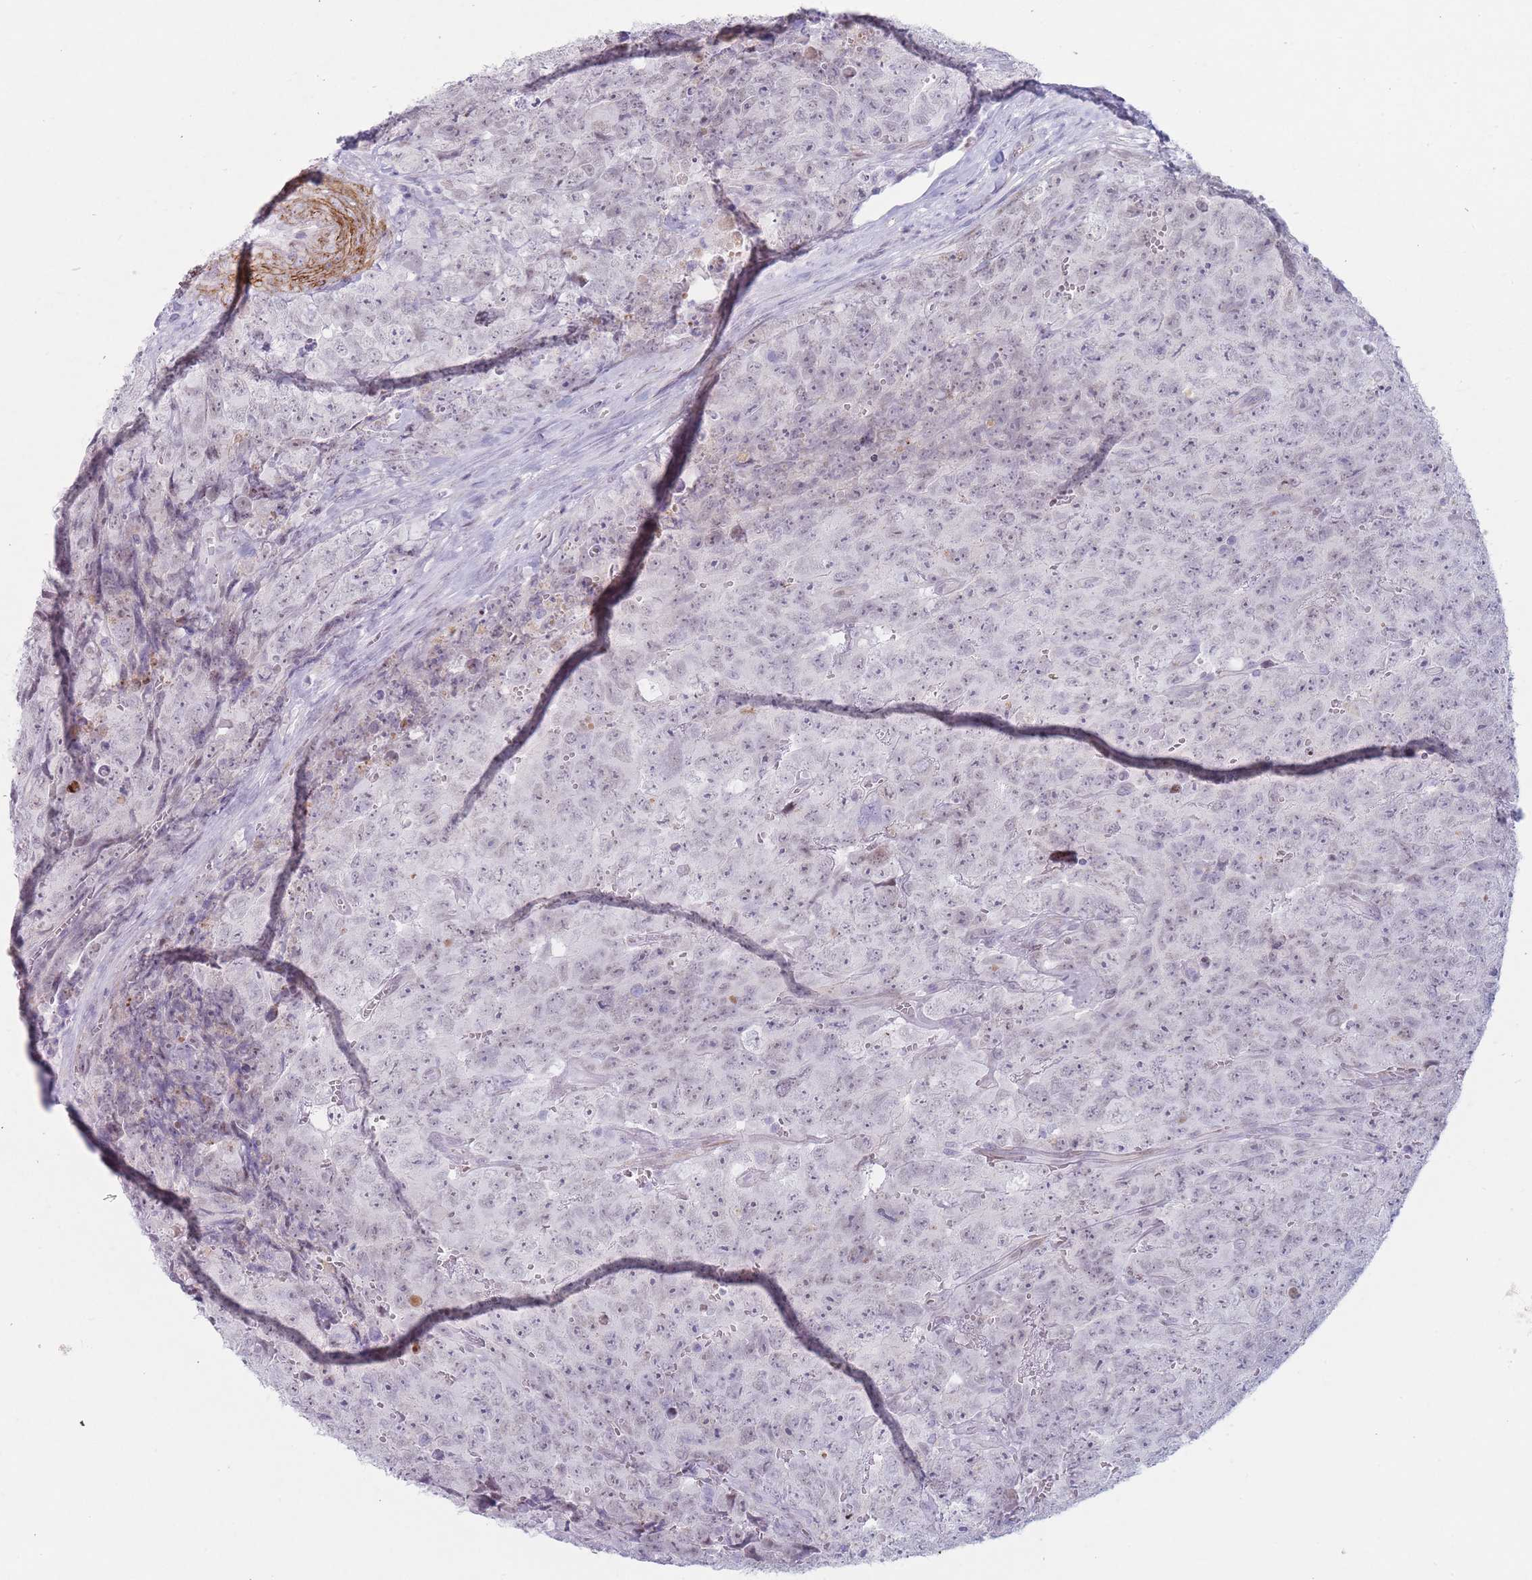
{"staining": {"intensity": "weak", "quantity": "<25%", "location": "nuclear"}, "tissue": "testis cancer", "cell_type": "Tumor cells", "image_type": "cancer", "snomed": [{"axis": "morphology", "description": "Seminoma, NOS"}, {"axis": "morphology", "description": "Teratoma, malignant, NOS"}, {"axis": "topography", "description": "Testis"}], "caption": "Micrograph shows no significant protein positivity in tumor cells of testis seminoma.", "gene": "IFNA6", "patient": {"sex": "male", "age": 34}}